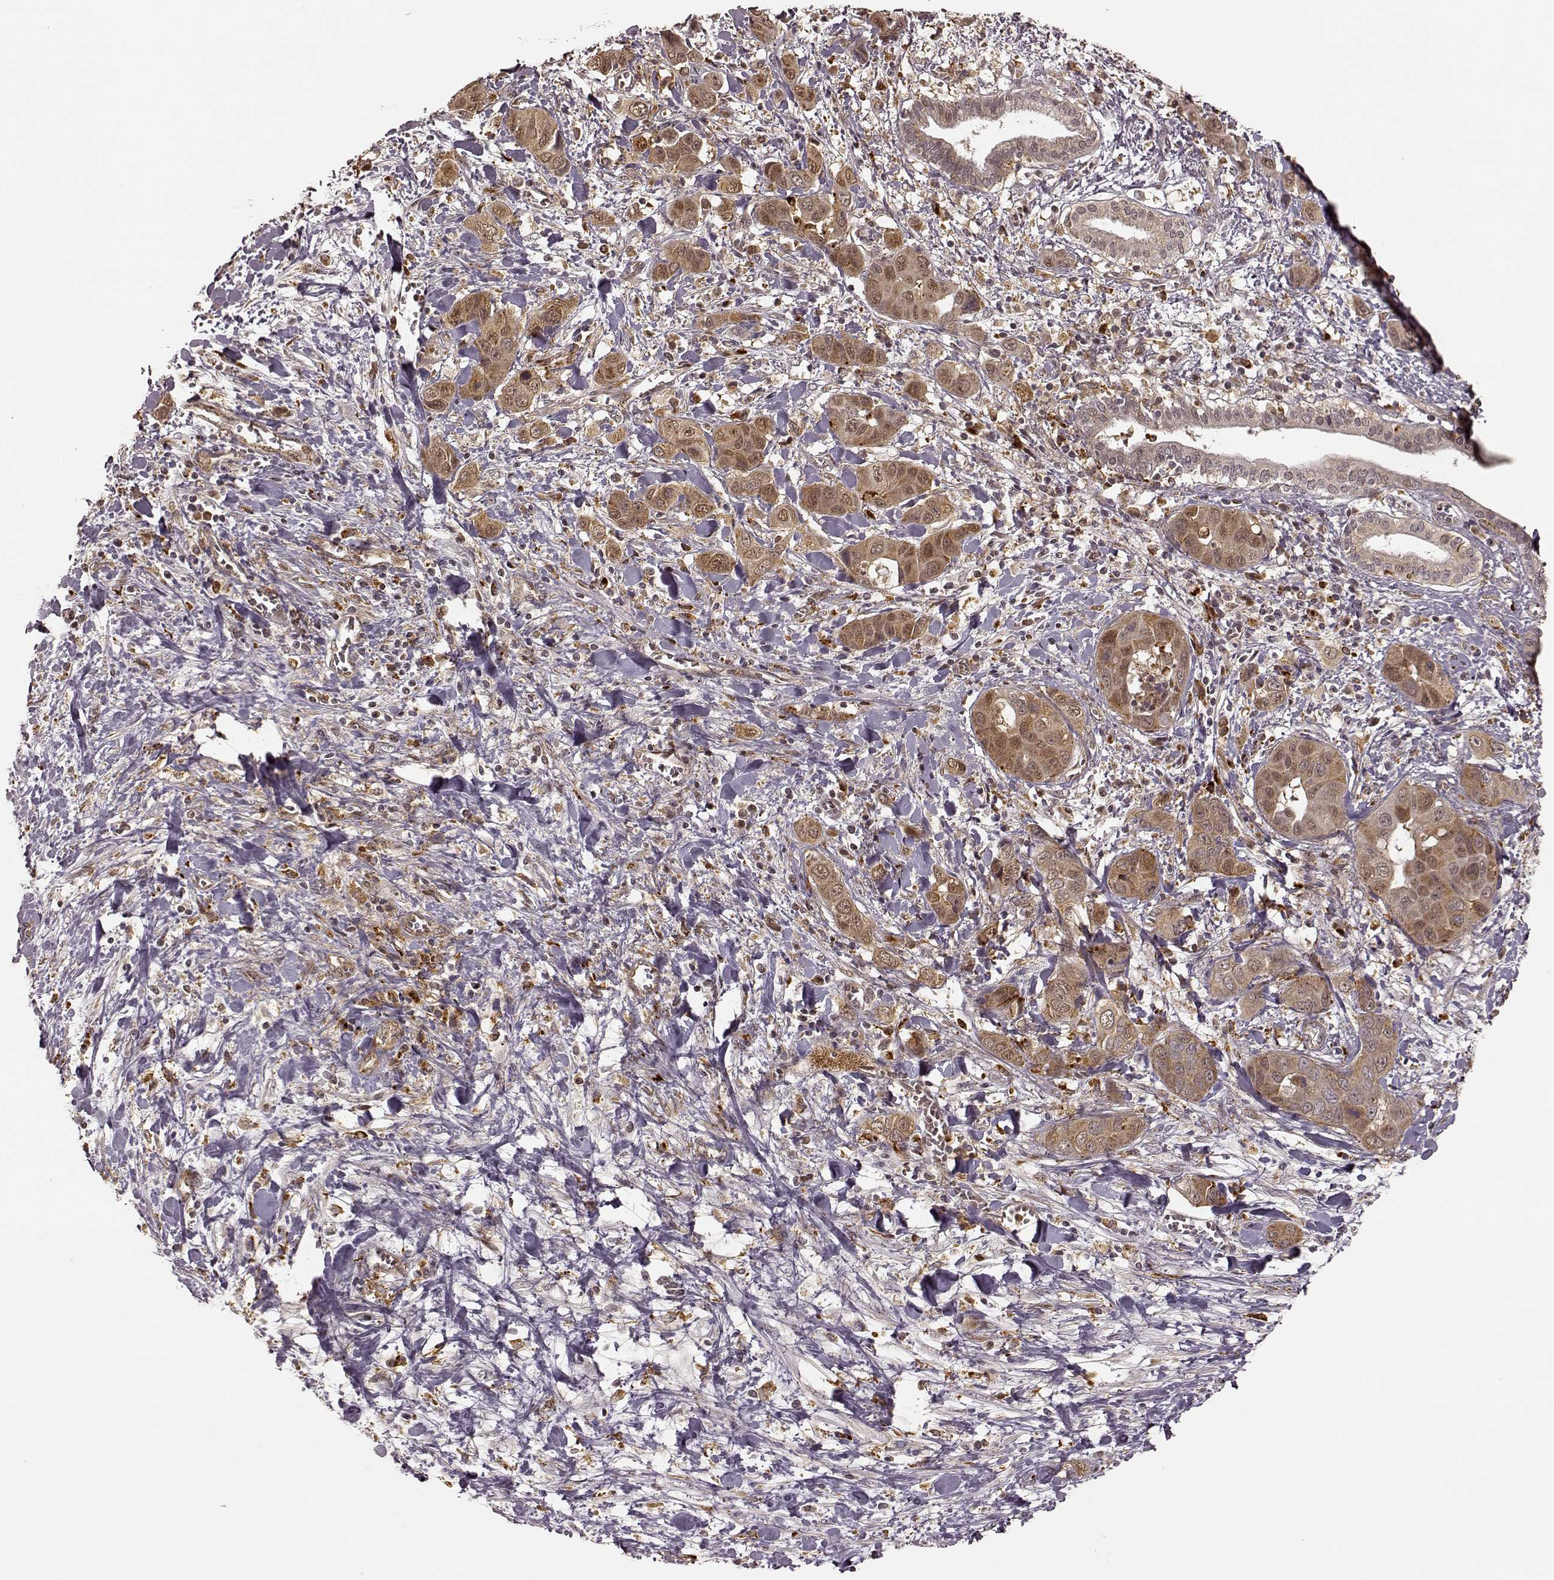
{"staining": {"intensity": "moderate", "quantity": ">75%", "location": "cytoplasmic/membranous"}, "tissue": "liver cancer", "cell_type": "Tumor cells", "image_type": "cancer", "snomed": [{"axis": "morphology", "description": "Cholangiocarcinoma"}, {"axis": "topography", "description": "Liver"}], "caption": "Moderate cytoplasmic/membranous protein positivity is present in about >75% of tumor cells in liver cancer (cholangiocarcinoma). (Brightfield microscopy of DAB IHC at high magnification).", "gene": "SLC12A9", "patient": {"sex": "female", "age": 52}}